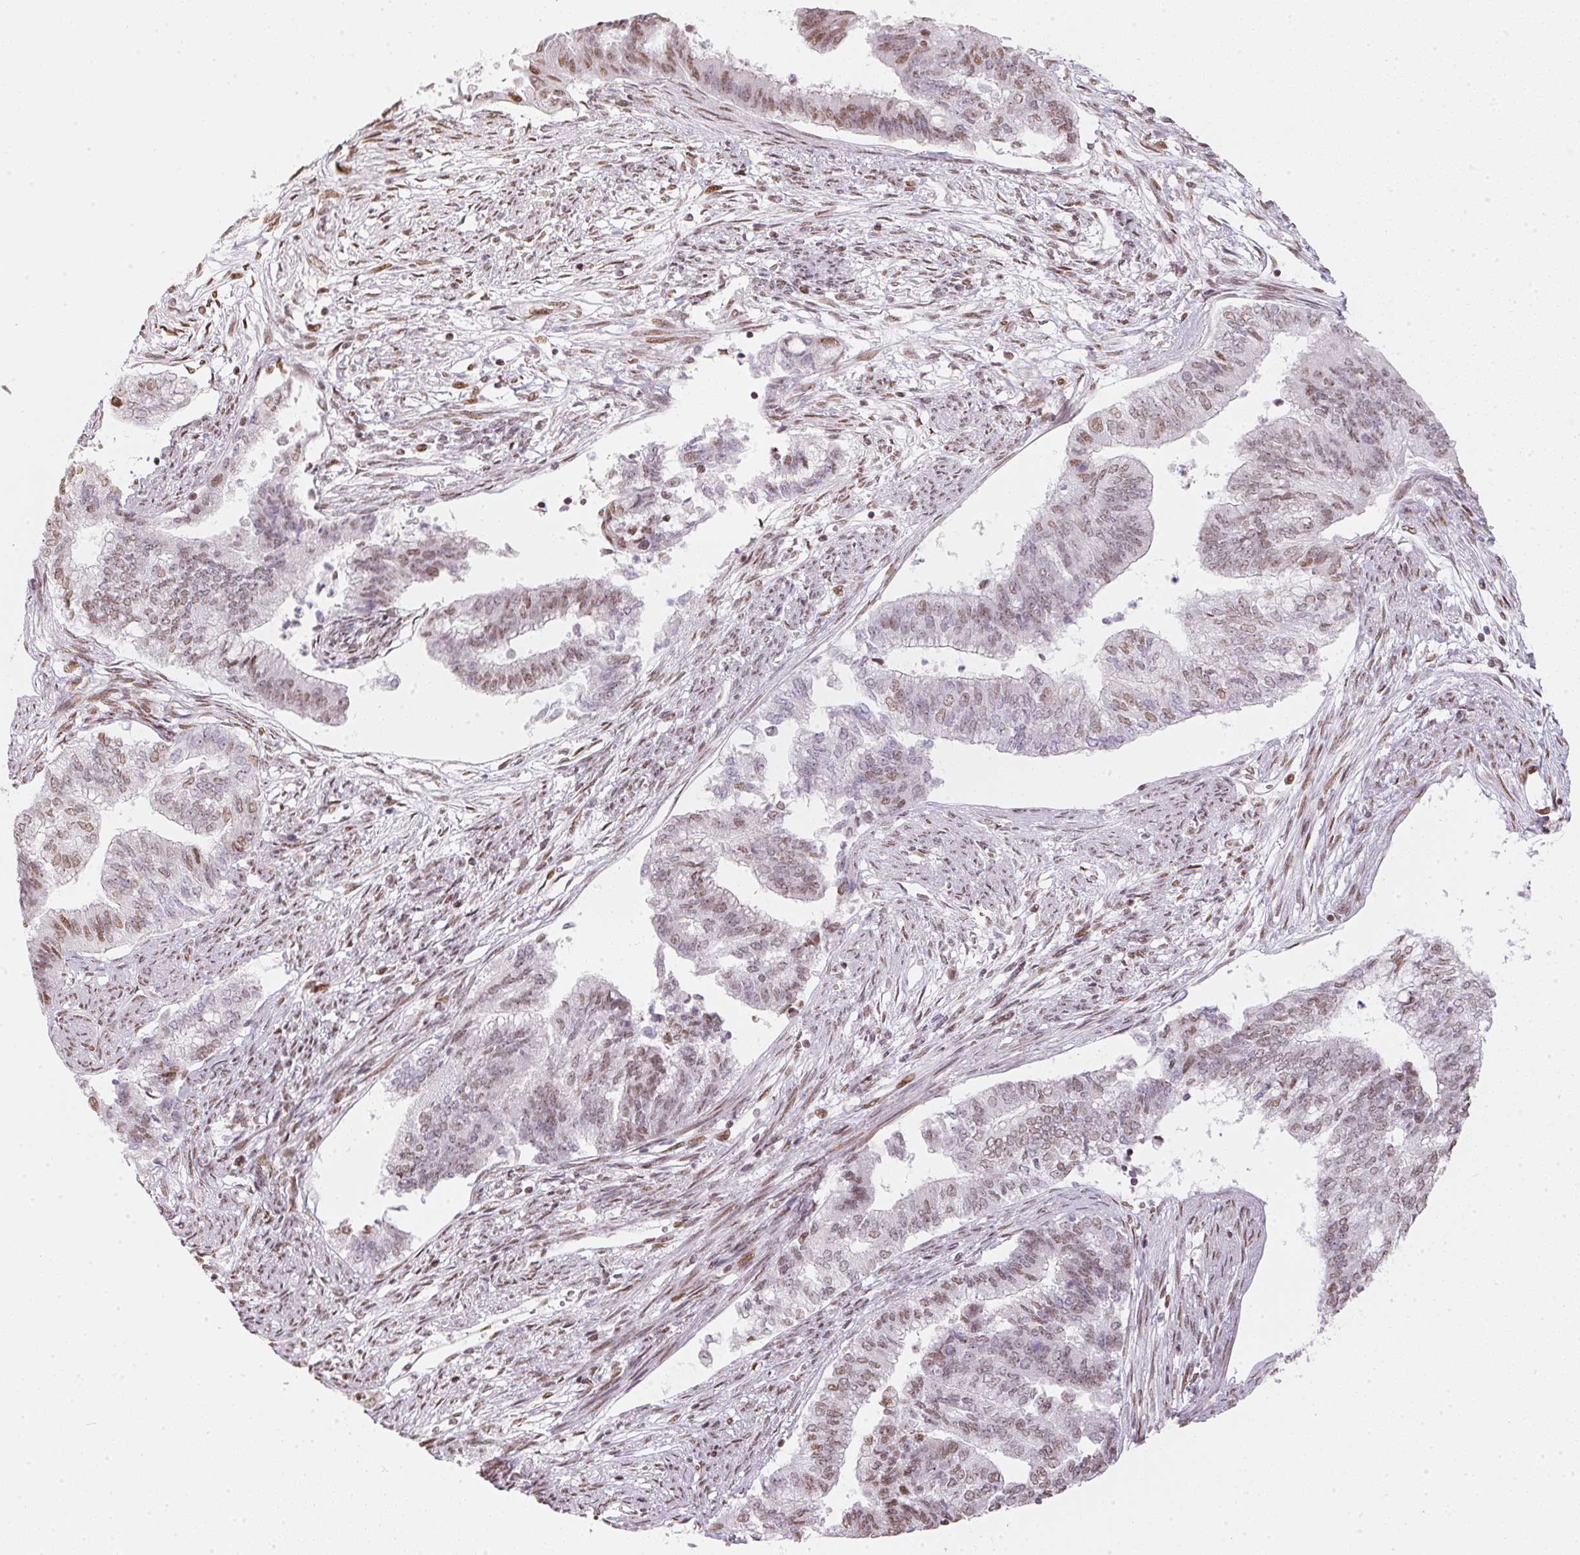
{"staining": {"intensity": "weak", "quantity": "<25%", "location": "nuclear"}, "tissue": "endometrial cancer", "cell_type": "Tumor cells", "image_type": "cancer", "snomed": [{"axis": "morphology", "description": "Adenocarcinoma, NOS"}, {"axis": "topography", "description": "Endometrium"}], "caption": "IHC micrograph of neoplastic tissue: endometrial cancer stained with DAB (3,3'-diaminobenzidine) exhibits no significant protein staining in tumor cells.", "gene": "KAT6A", "patient": {"sex": "female", "age": 65}}